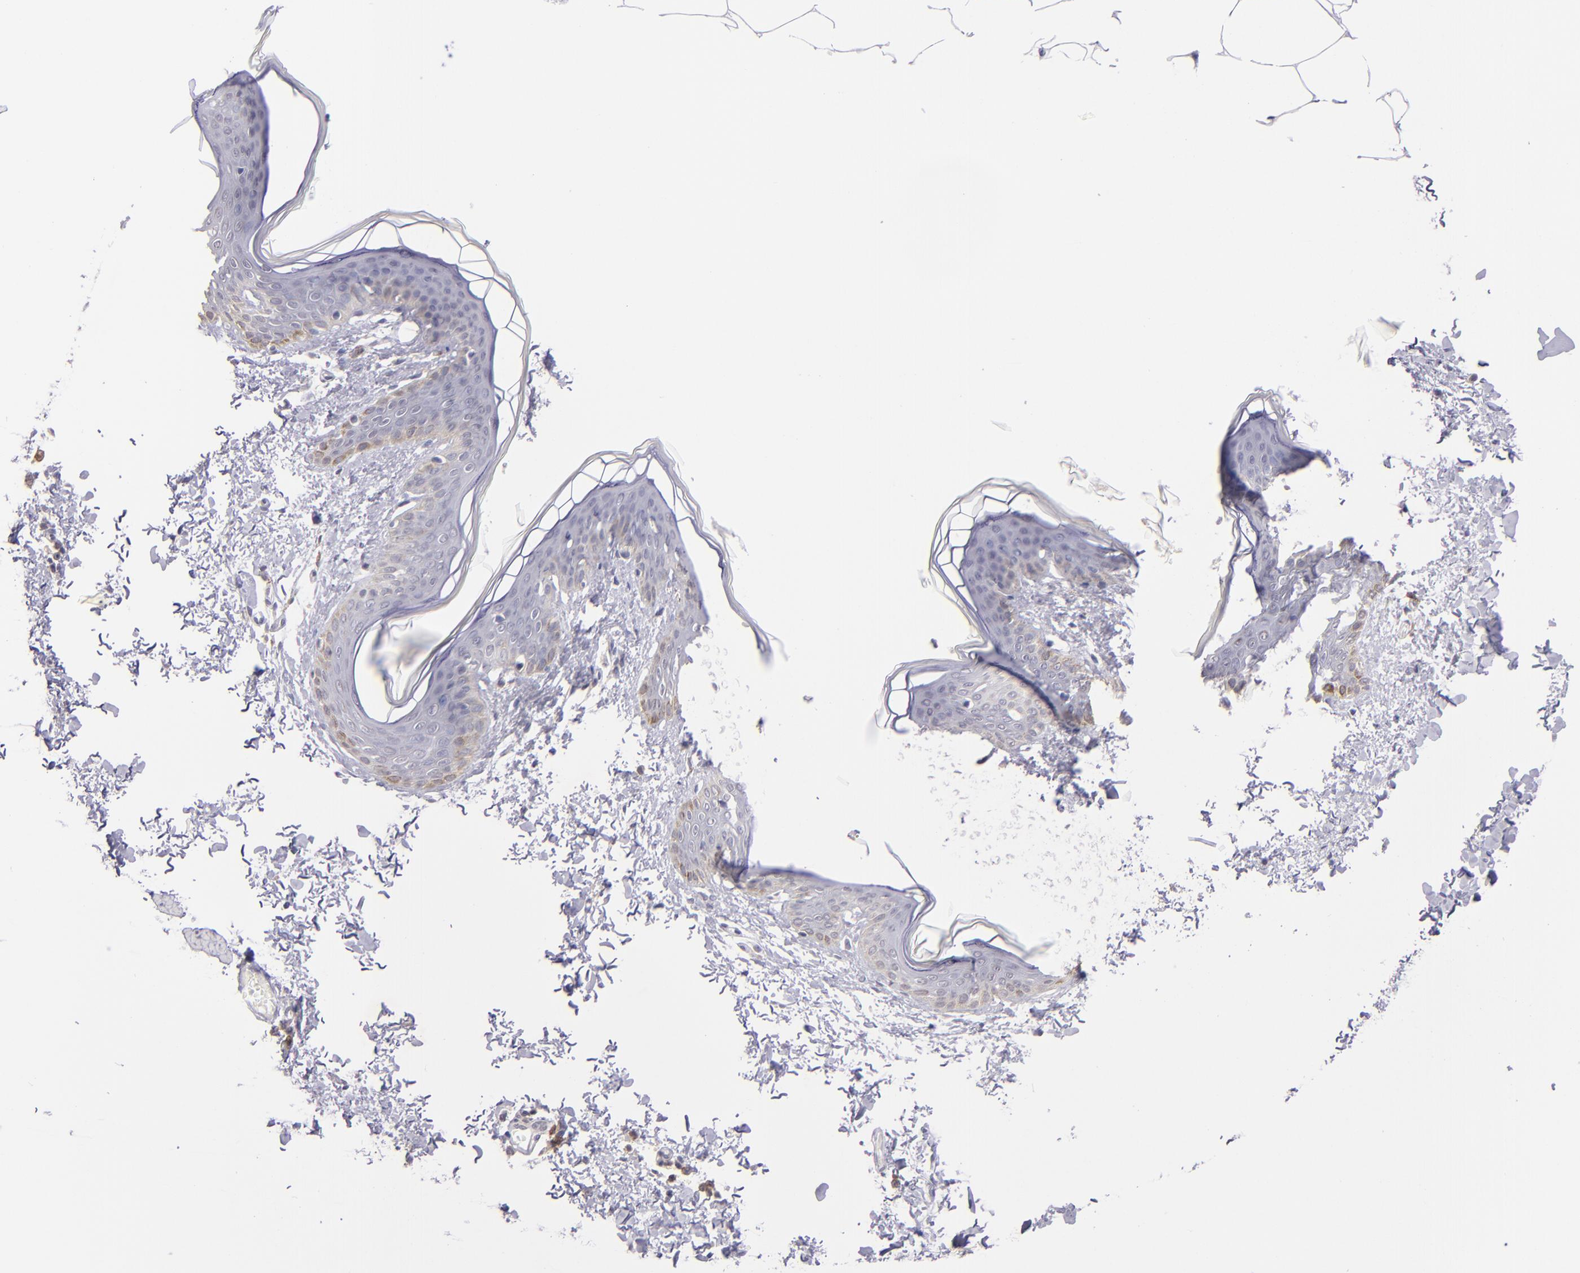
{"staining": {"intensity": "negative", "quantity": "none", "location": "none"}, "tissue": "skin", "cell_type": "Fibroblasts", "image_type": "normal", "snomed": [{"axis": "morphology", "description": "Normal tissue, NOS"}, {"axis": "topography", "description": "Skin"}], "caption": "DAB immunohistochemical staining of normal skin demonstrates no significant positivity in fibroblasts. (DAB IHC visualized using brightfield microscopy, high magnification).", "gene": "IL2RA", "patient": {"sex": "female", "age": 17}}